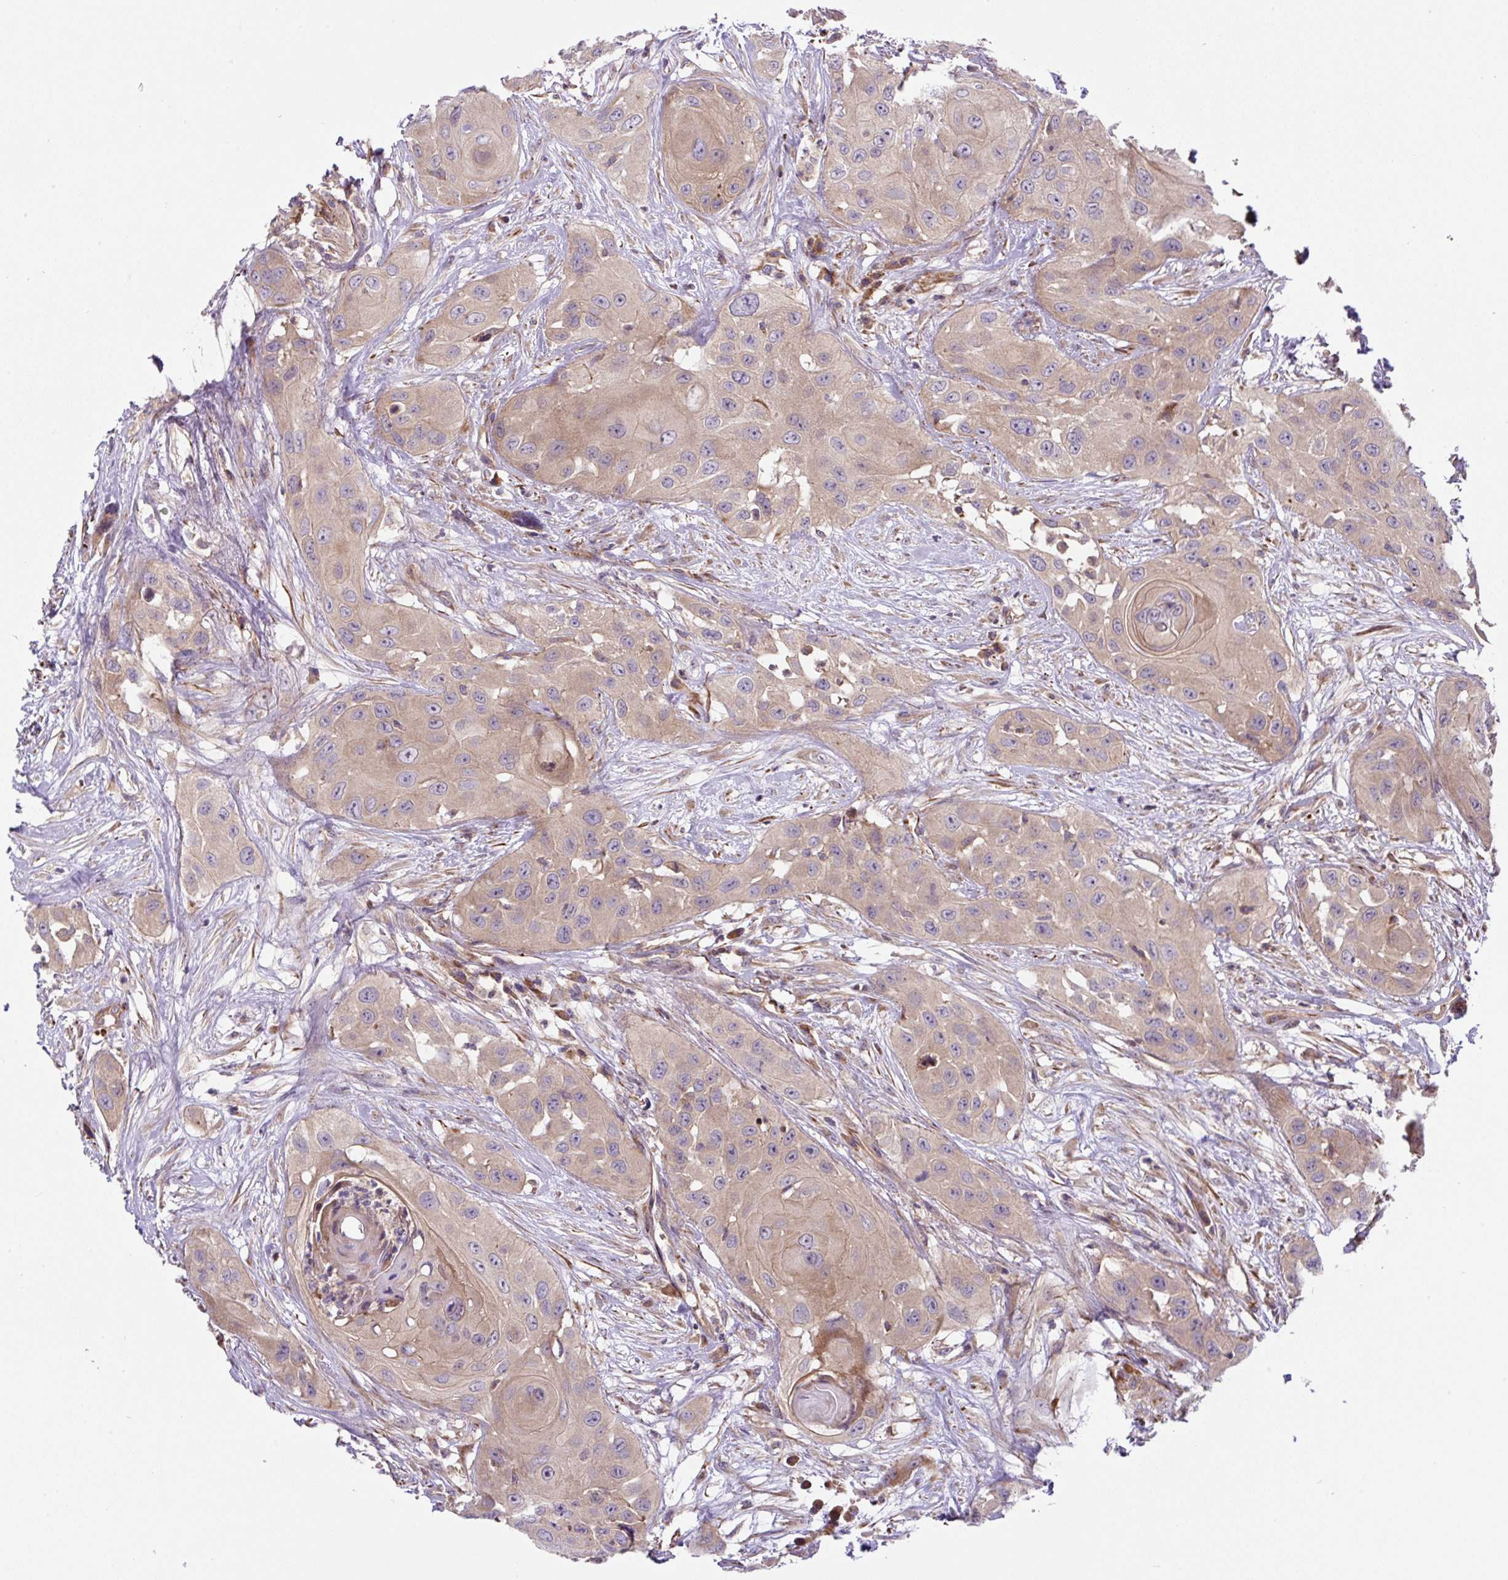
{"staining": {"intensity": "weak", "quantity": "25%-75%", "location": "cytoplasmic/membranous"}, "tissue": "head and neck cancer", "cell_type": "Tumor cells", "image_type": "cancer", "snomed": [{"axis": "morphology", "description": "Squamous cell carcinoma, NOS"}, {"axis": "topography", "description": "Head-Neck"}], "caption": "Head and neck cancer (squamous cell carcinoma) stained with a protein marker exhibits weak staining in tumor cells.", "gene": "APOBEC3D", "patient": {"sex": "male", "age": 83}}